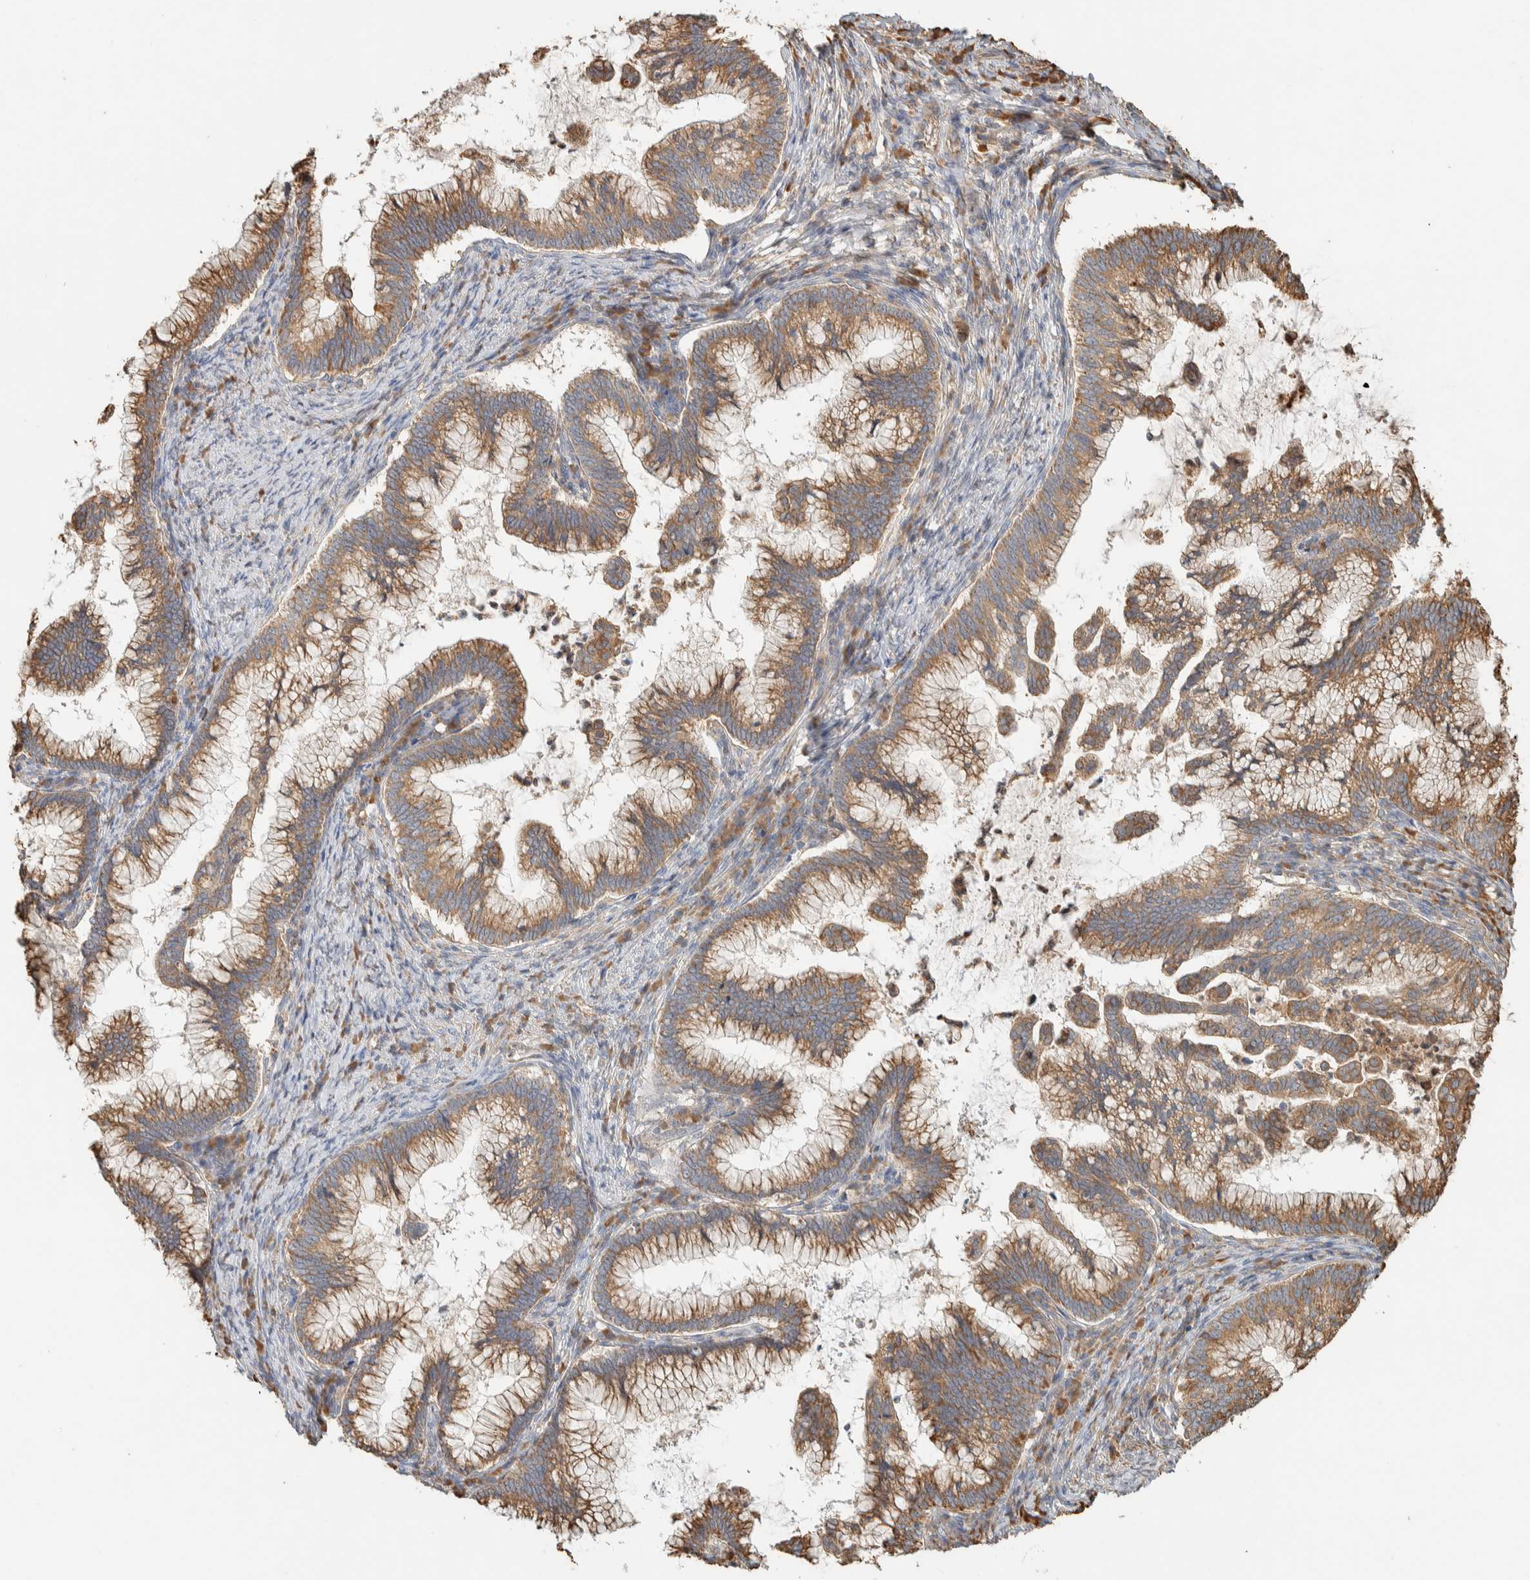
{"staining": {"intensity": "moderate", "quantity": ">75%", "location": "cytoplasmic/membranous"}, "tissue": "cervical cancer", "cell_type": "Tumor cells", "image_type": "cancer", "snomed": [{"axis": "morphology", "description": "Adenocarcinoma, NOS"}, {"axis": "topography", "description": "Cervix"}], "caption": "IHC (DAB (3,3'-diaminobenzidine)) staining of cervical adenocarcinoma reveals moderate cytoplasmic/membranous protein positivity in about >75% of tumor cells. (DAB (3,3'-diaminobenzidine) = brown stain, brightfield microscopy at high magnification).", "gene": "RAB11FIP1", "patient": {"sex": "female", "age": 36}}